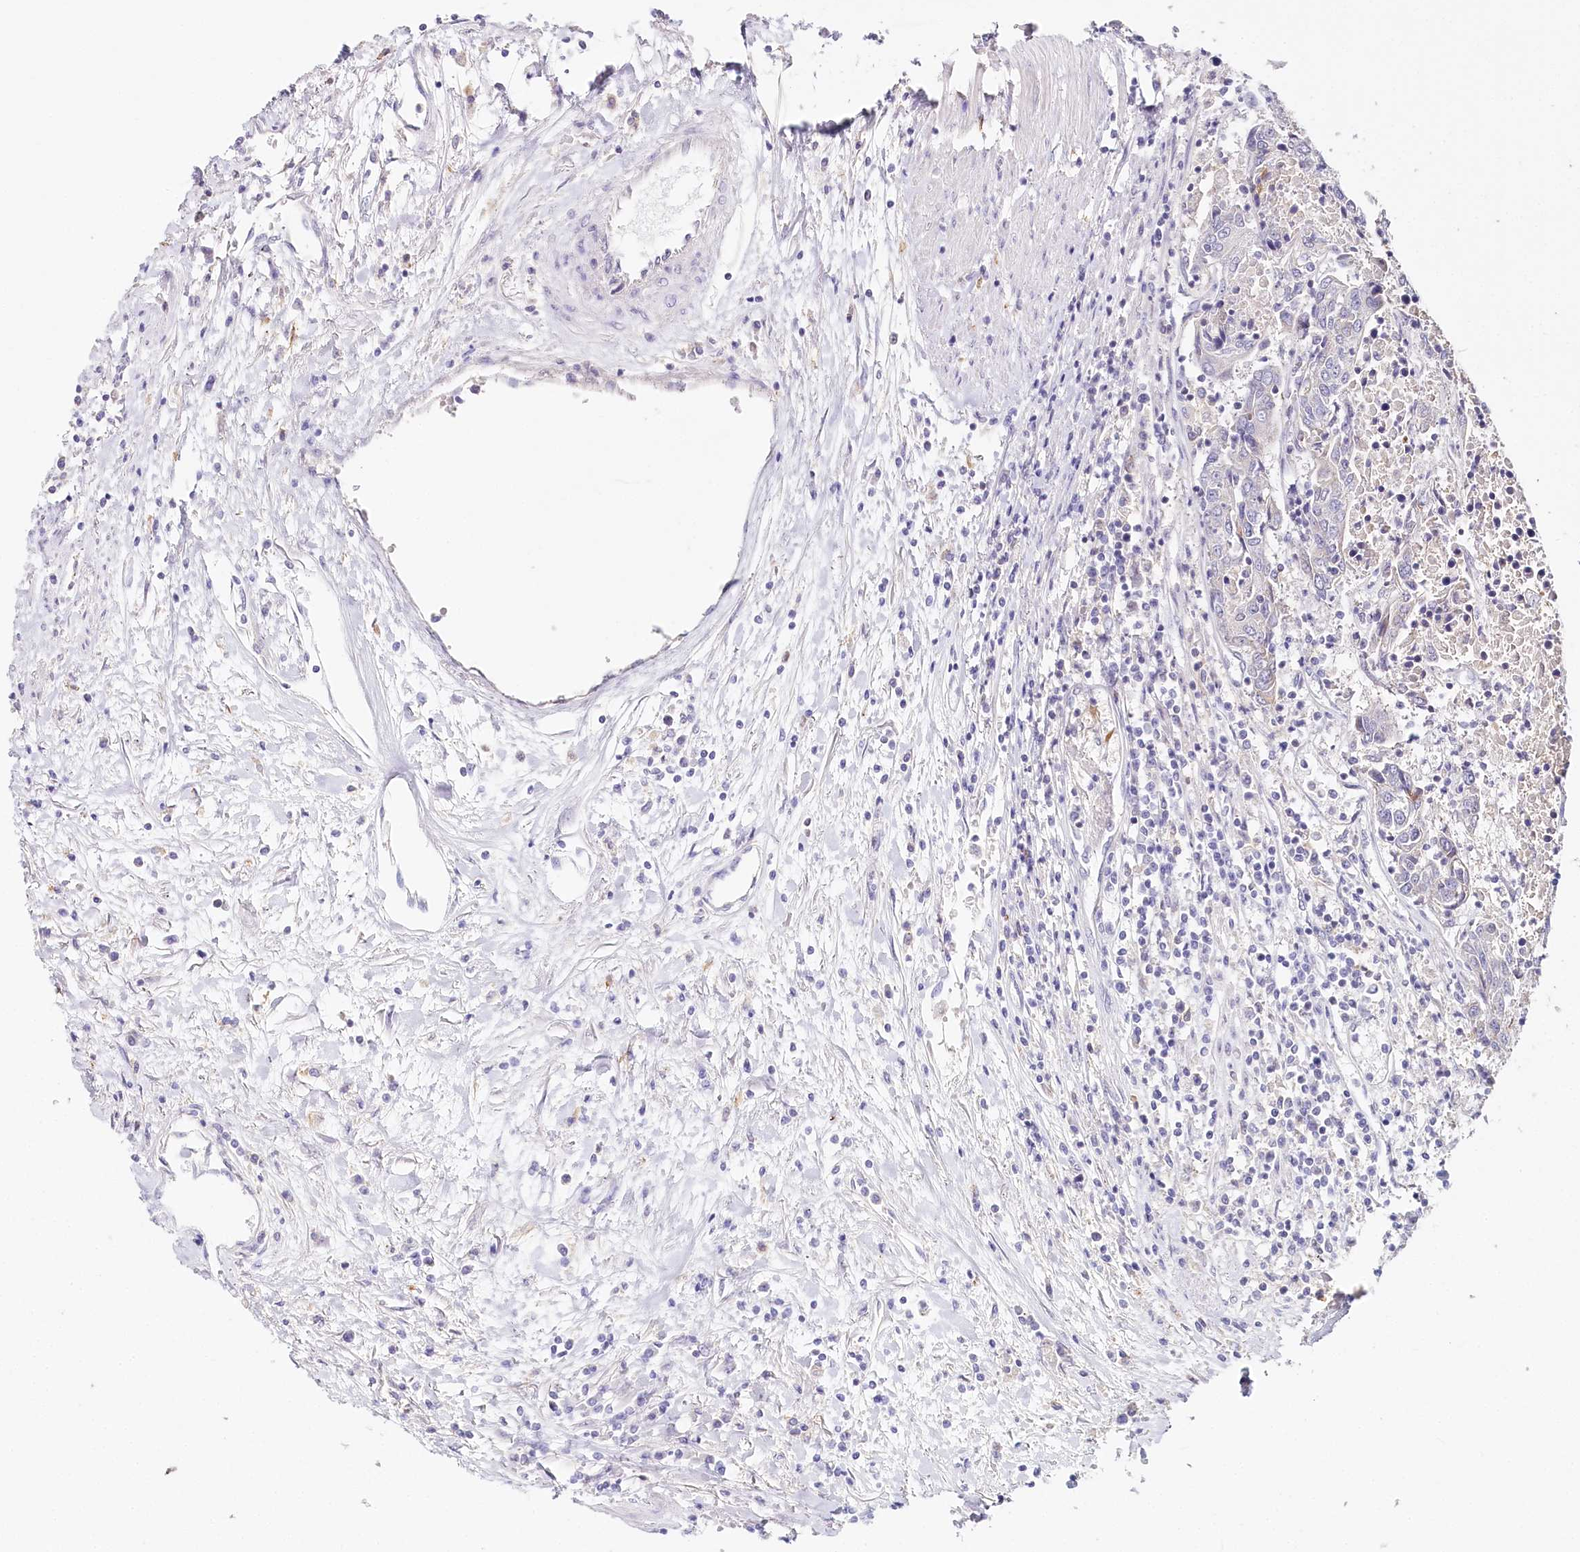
{"staining": {"intensity": "negative", "quantity": "none", "location": "none"}, "tissue": "urothelial cancer", "cell_type": "Tumor cells", "image_type": "cancer", "snomed": [{"axis": "morphology", "description": "Urothelial carcinoma, High grade"}, {"axis": "topography", "description": "Urinary bladder"}], "caption": "Immunohistochemical staining of urothelial cancer exhibits no significant staining in tumor cells. (Brightfield microscopy of DAB (3,3'-diaminobenzidine) immunohistochemistry (IHC) at high magnification).", "gene": "DAPK1", "patient": {"sex": "female", "age": 85}}